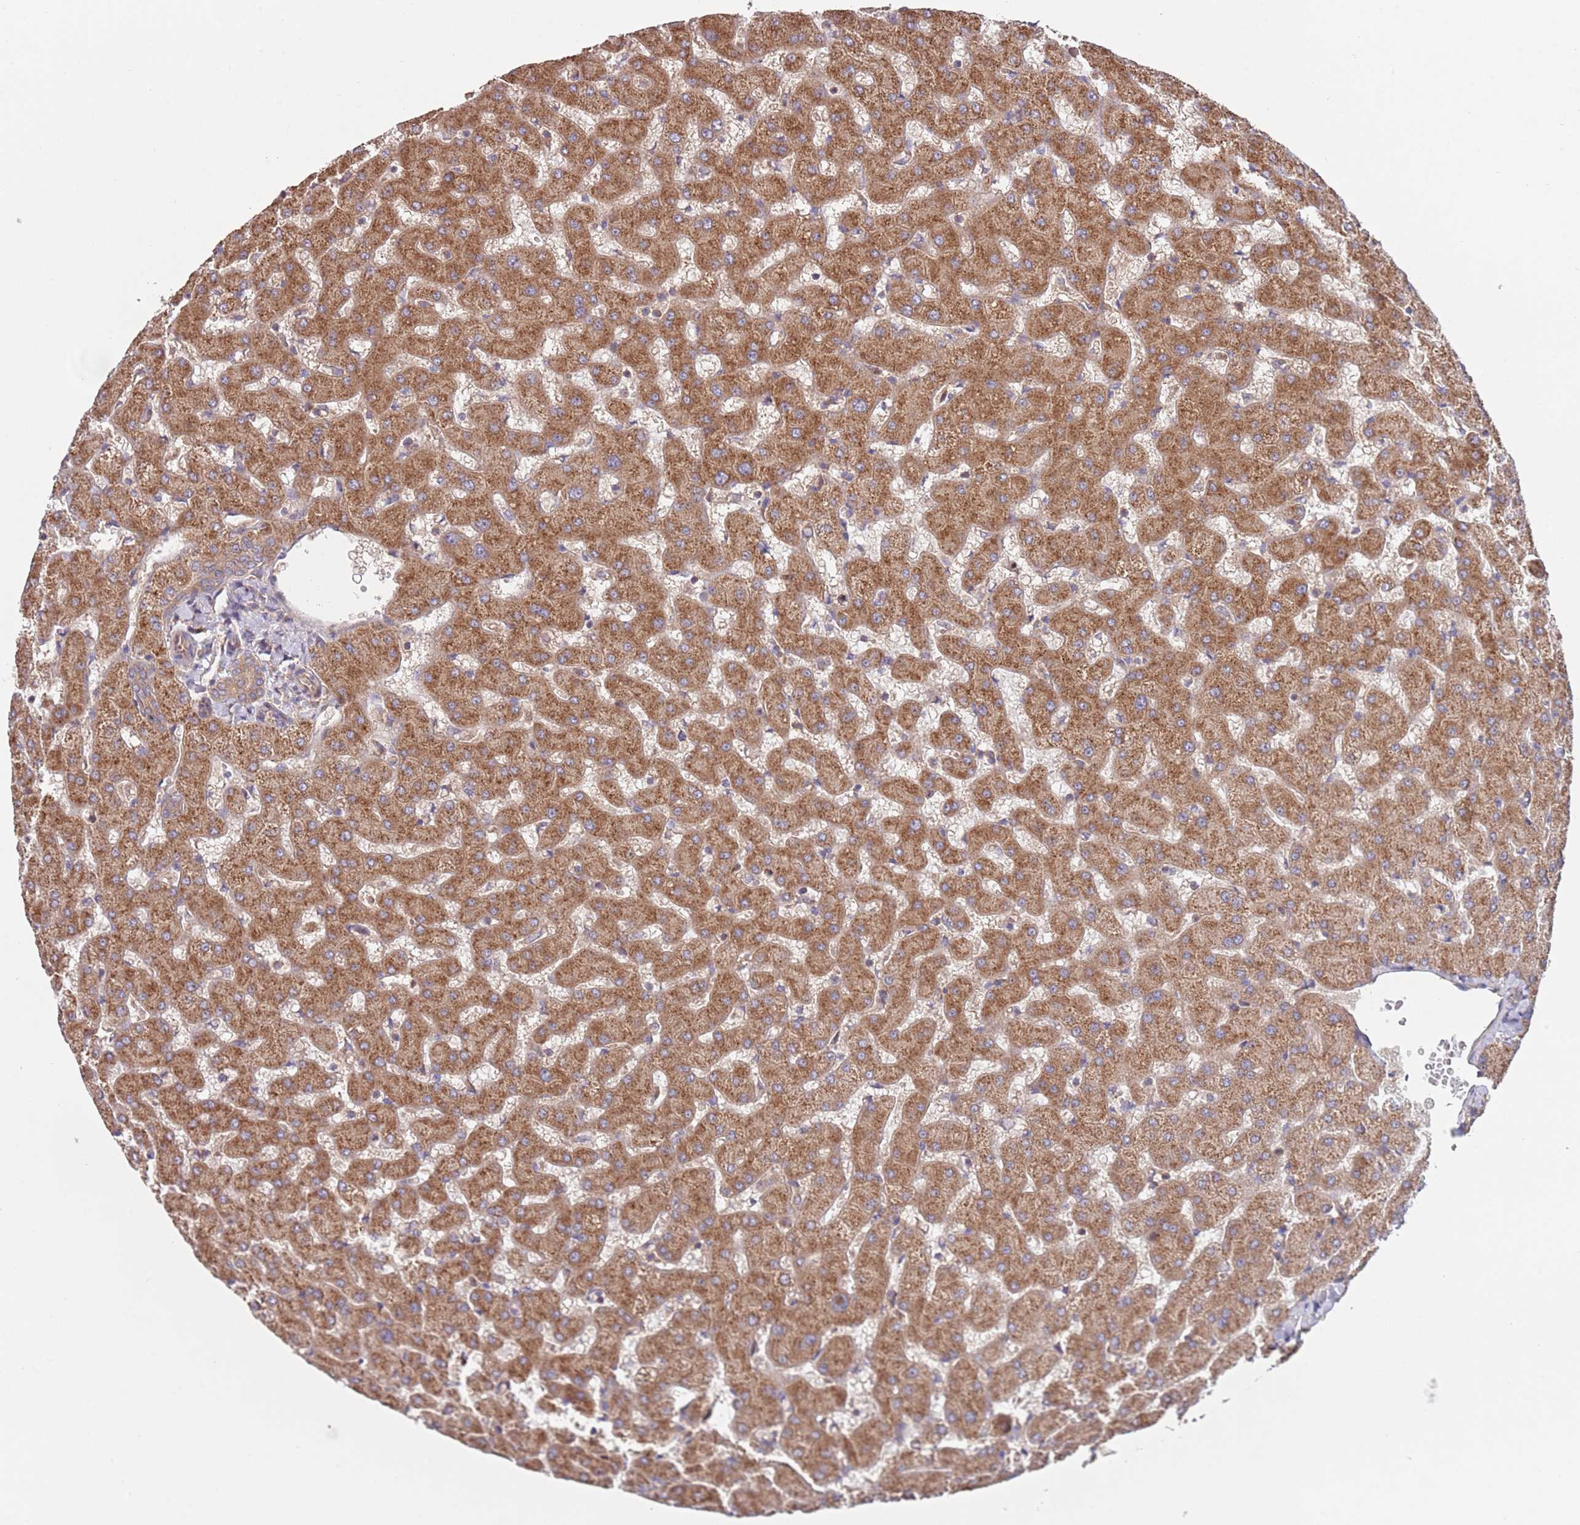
{"staining": {"intensity": "moderate", "quantity": ">75%", "location": "cytoplasmic/membranous"}, "tissue": "liver", "cell_type": "Cholangiocytes", "image_type": "normal", "snomed": [{"axis": "morphology", "description": "Normal tissue, NOS"}, {"axis": "topography", "description": "Liver"}], "caption": "Immunohistochemical staining of unremarkable human liver demonstrates >75% levels of moderate cytoplasmic/membranous protein staining in about >75% of cholangiocytes. Using DAB (3,3'-diaminobenzidine) (brown) and hematoxylin (blue) stains, captured at high magnification using brightfield microscopy.", "gene": "EIF3F", "patient": {"sex": "female", "age": 63}}